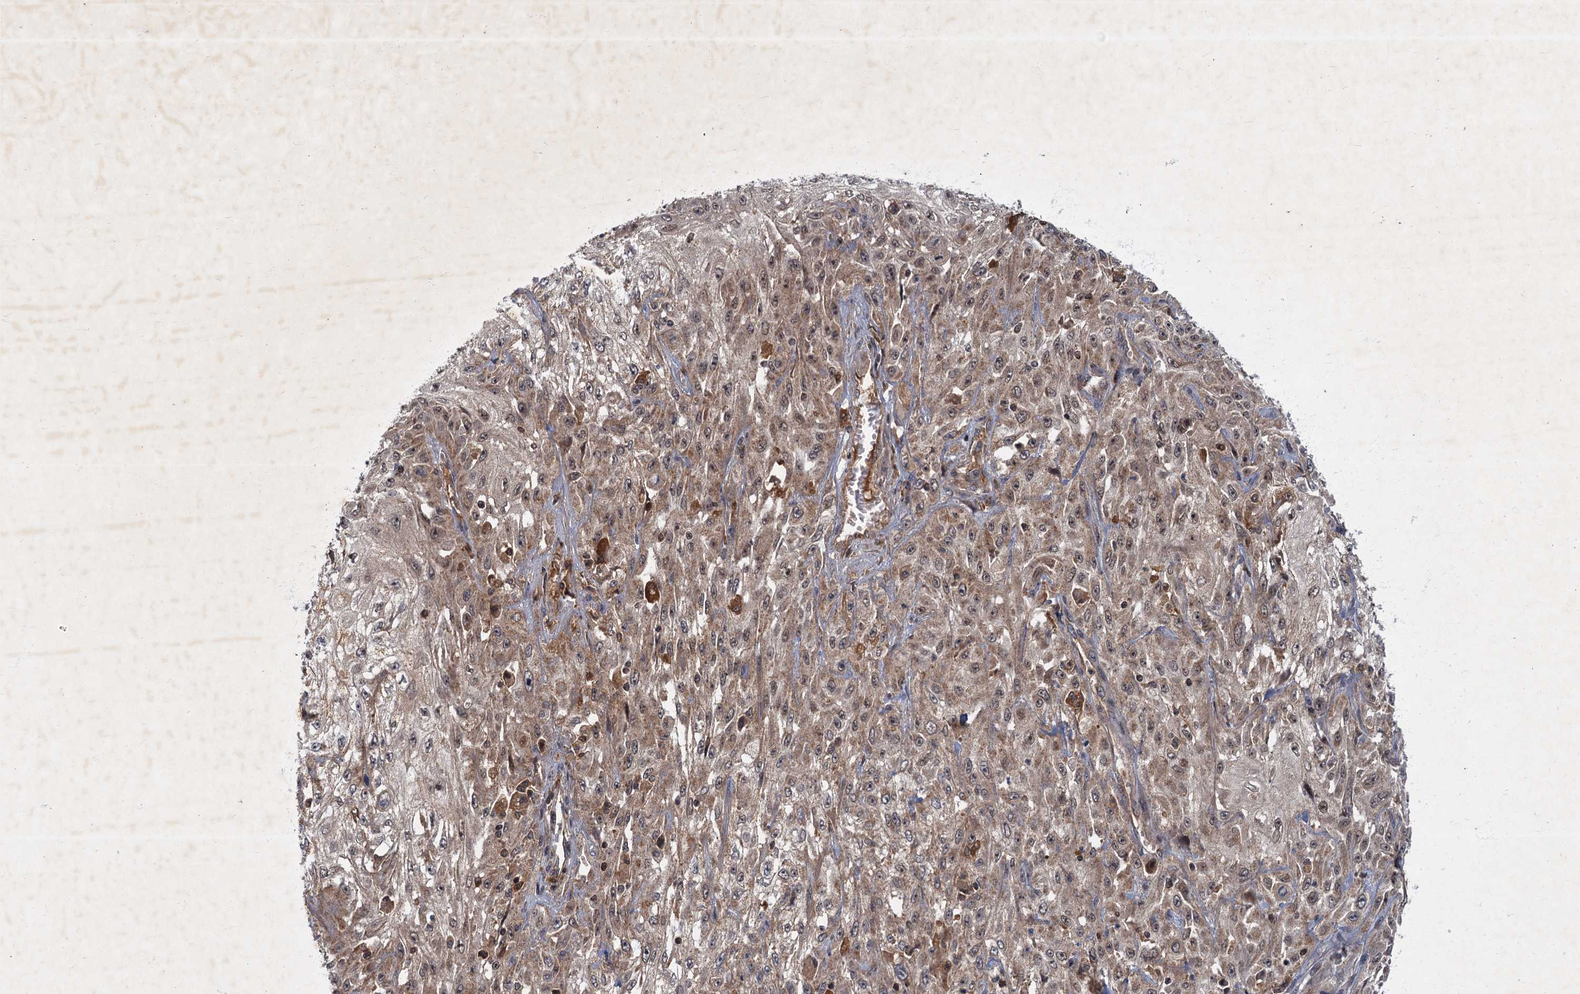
{"staining": {"intensity": "weak", "quantity": ">75%", "location": "cytoplasmic/membranous,nuclear"}, "tissue": "skin cancer", "cell_type": "Tumor cells", "image_type": "cancer", "snomed": [{"axis": "morphology", "description": "Squamous cell carcinoma, NOS"}, {"axis": "morphology", "description": "Squamous cell carcinoma, metastatic, NOS"}, {"axis": "topography", "description": "Skin"}, {"axis": "topography", "description": "Lymph node"}], "caption": "A brown stain shows weak cytoplasmic/membranous and nuclear expression of a protein in human skin squamous cell carcinoma tumor cells.", "gene": "SLC11A2", "patient": {"sex": "male", "age": 75}}